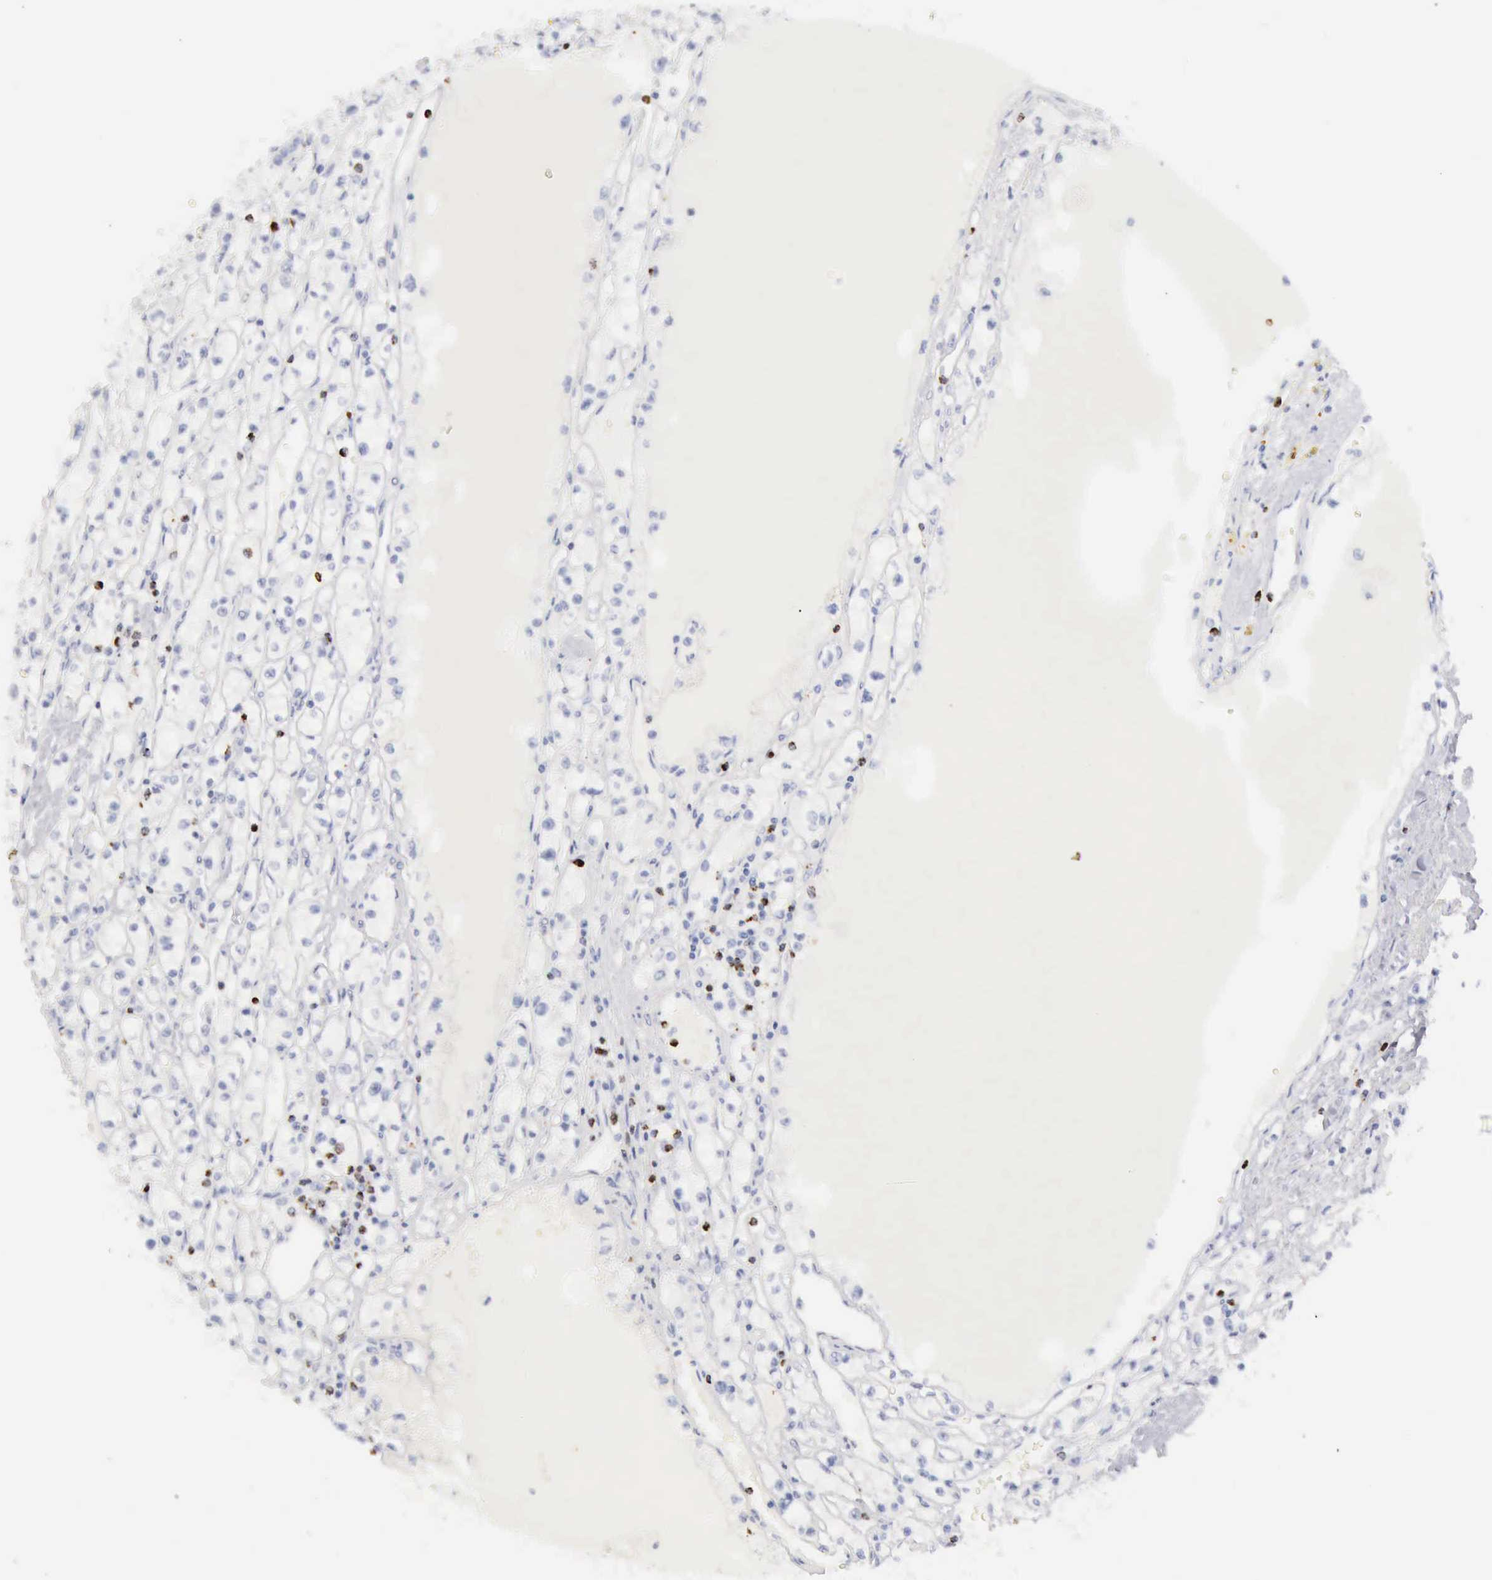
{"staining": {"intensity": "negative", "quantity": "none", "location": "none"}, "tissue": "renal cancer", "cell_type": "Tumor cells", "image_type": "cancer", "snomed": [{"axis": "morphology", "description": "Adenocarcinoma, NOS"}, {"axis": "topography", "description": "Kidney"}], "caption": "A high-resolution micrograph shows IHC staining of renal adenocarcinoma, which reveals no significant expression in tumor cells.", "gene": "GZMB", "patient": {"sex": "male", "age": 56}}